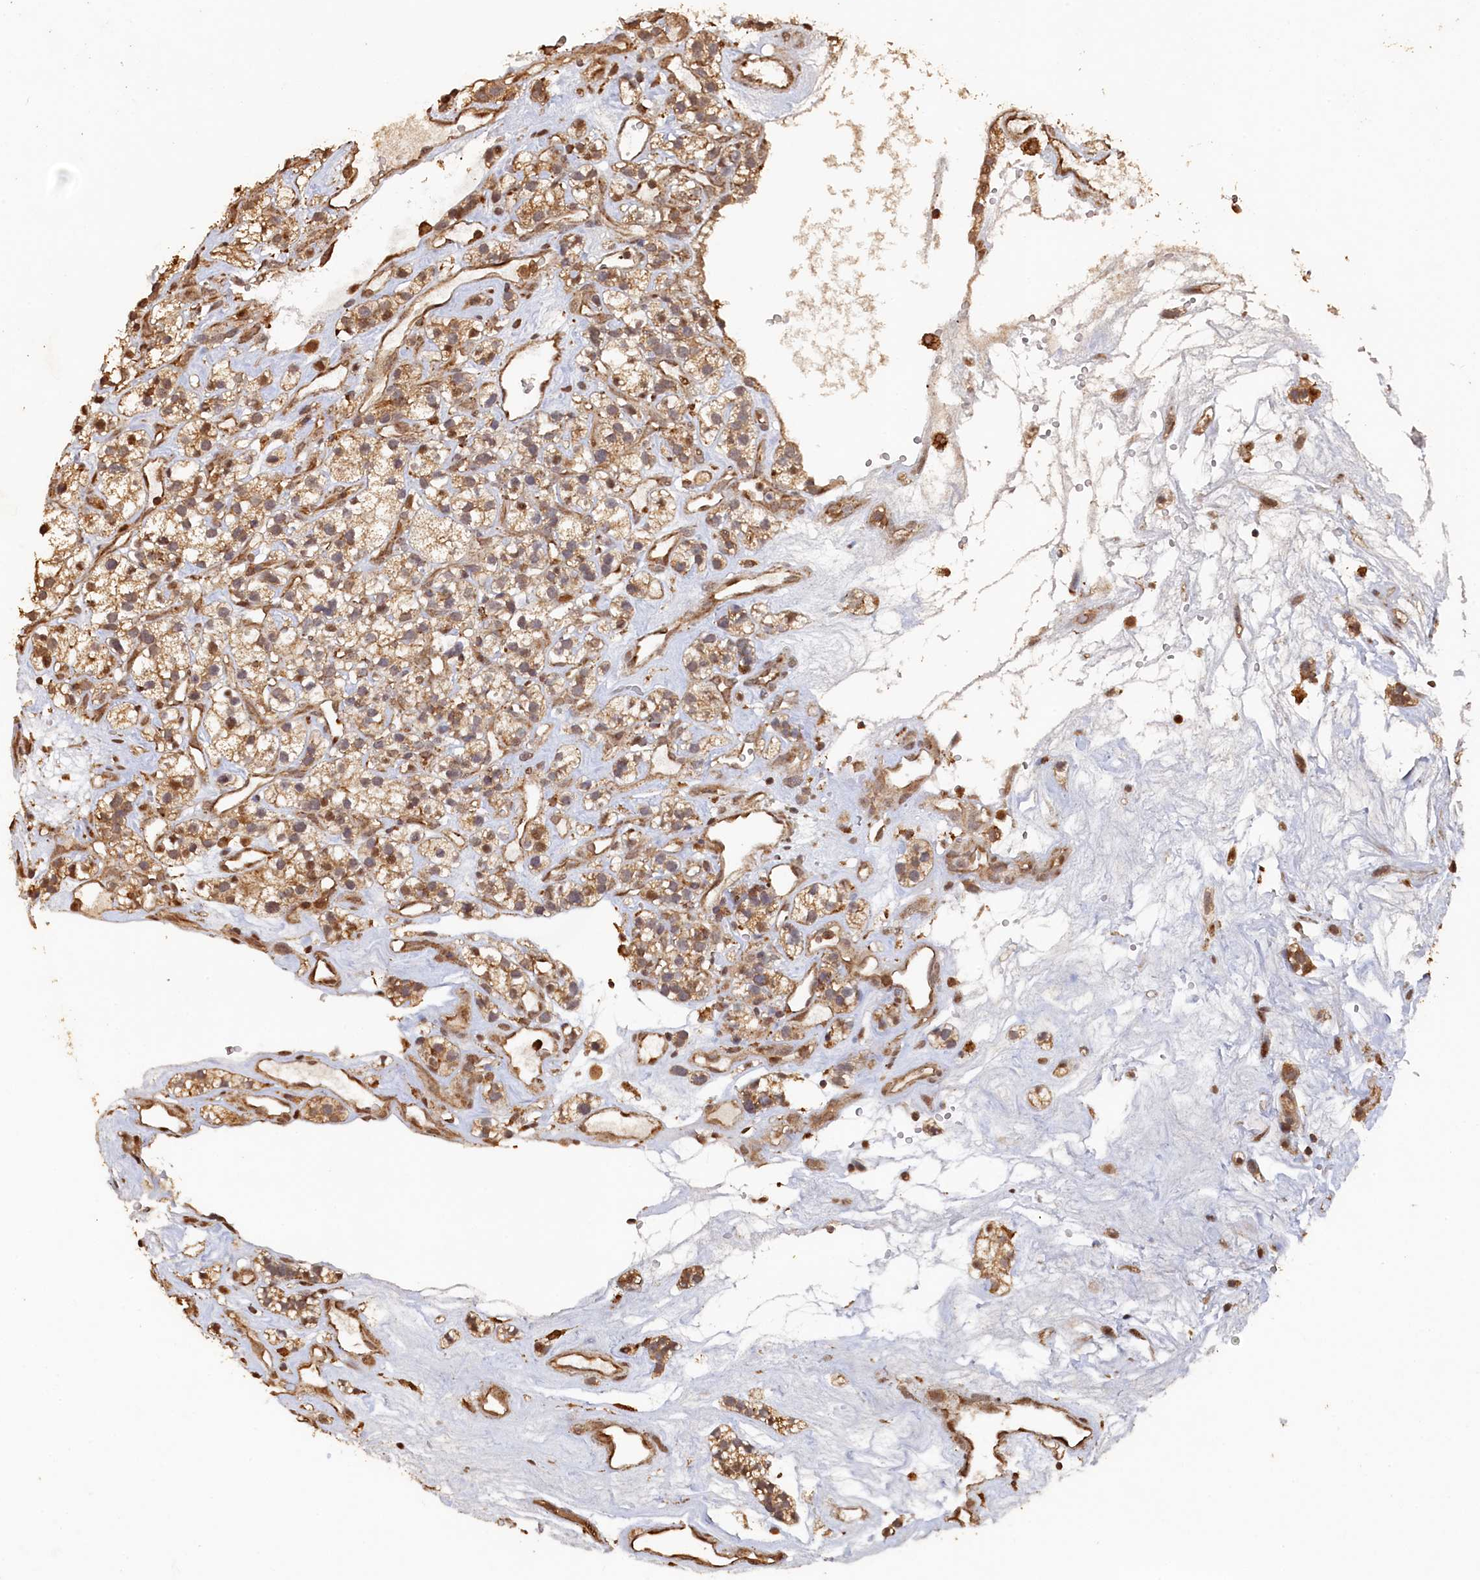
{"staining": {"intensity": "moderate", "quantity": ">75%", "location": "cytoplasmic/membranous"}, "tissue": "renal cancer", "cell_type": "Tumor cells", "image_type": "cancer", "snomed": [{"axis": "morphology", "description": "Adenocarcinoma, NOS"}, {"axis": "topography", "description": "Kidney"}], "caption": "Immunohistochemistry (IHC) of renal cancer demonstrates medium levels of moderate cytoplasmic/membranous expression in about >75% of tumor cells.", "gene": "PIGN", "patient": {"sex": "female", "age": 57}}